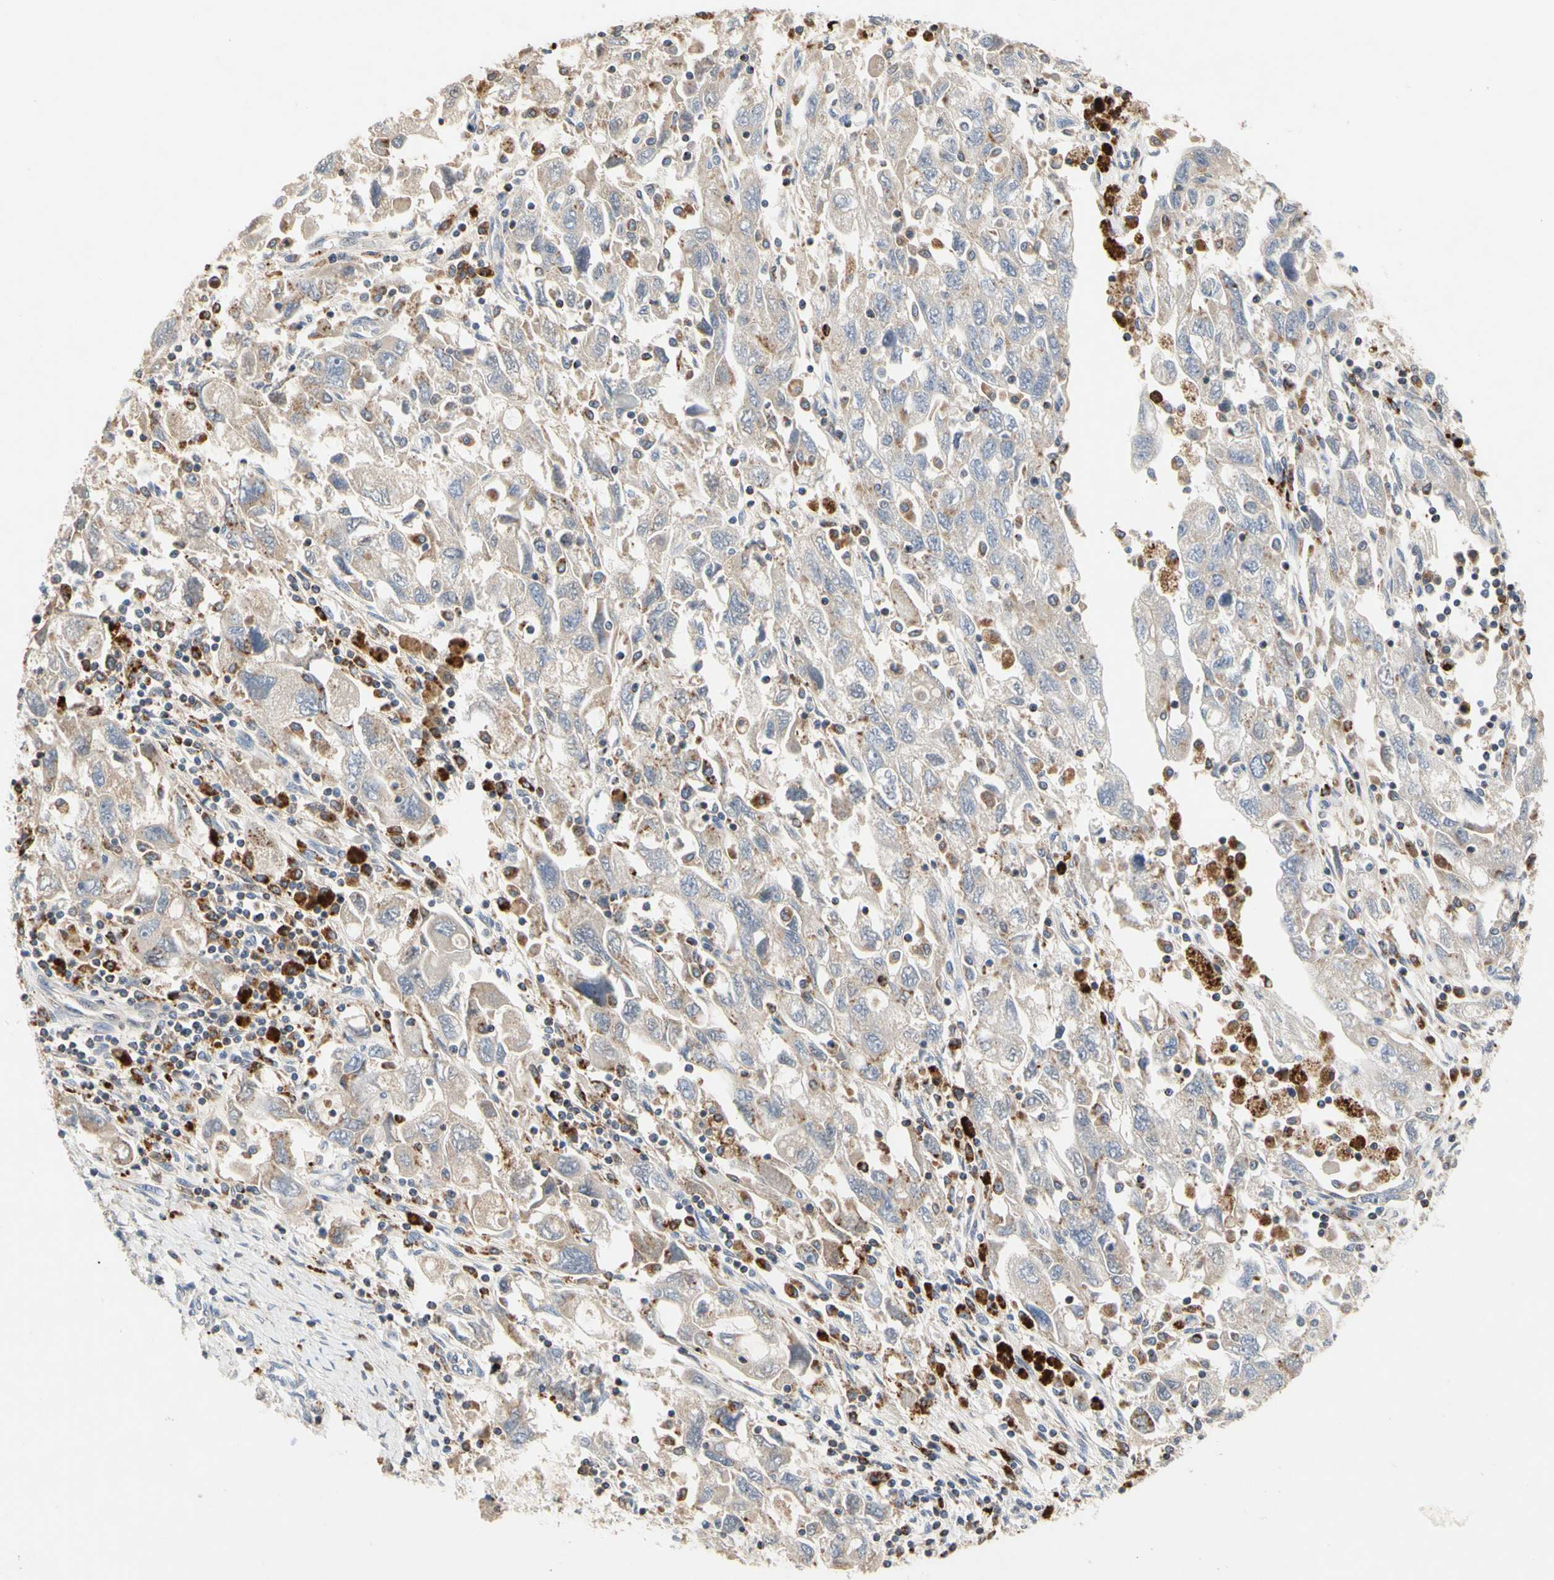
{"staining": {"intensity": "weak", "quantity": "25%-75%", "location": "cytoplasmic/membranous"}, "tissue": "ovarian cancer", "cell_type": "Tumor cells", "image_type": "cancer", "snomed": [{"axis": "morphology", "description": "Carcinoma, NOS"}, {"axis": "morphology", "description": "Cystadenocarcinoma, serous, NOS"}, {"axis": "topography", "description": "Ovary"}], "caption": "The photomicrograph demonstrates staining of serous cystadenocarcinoma (ovarian), revealing weak cytoplasmic/membranous protein staining (brown color) within tumor cells.", "gene": "ADA2", "patient": {"sex": "female", "age": 69}}